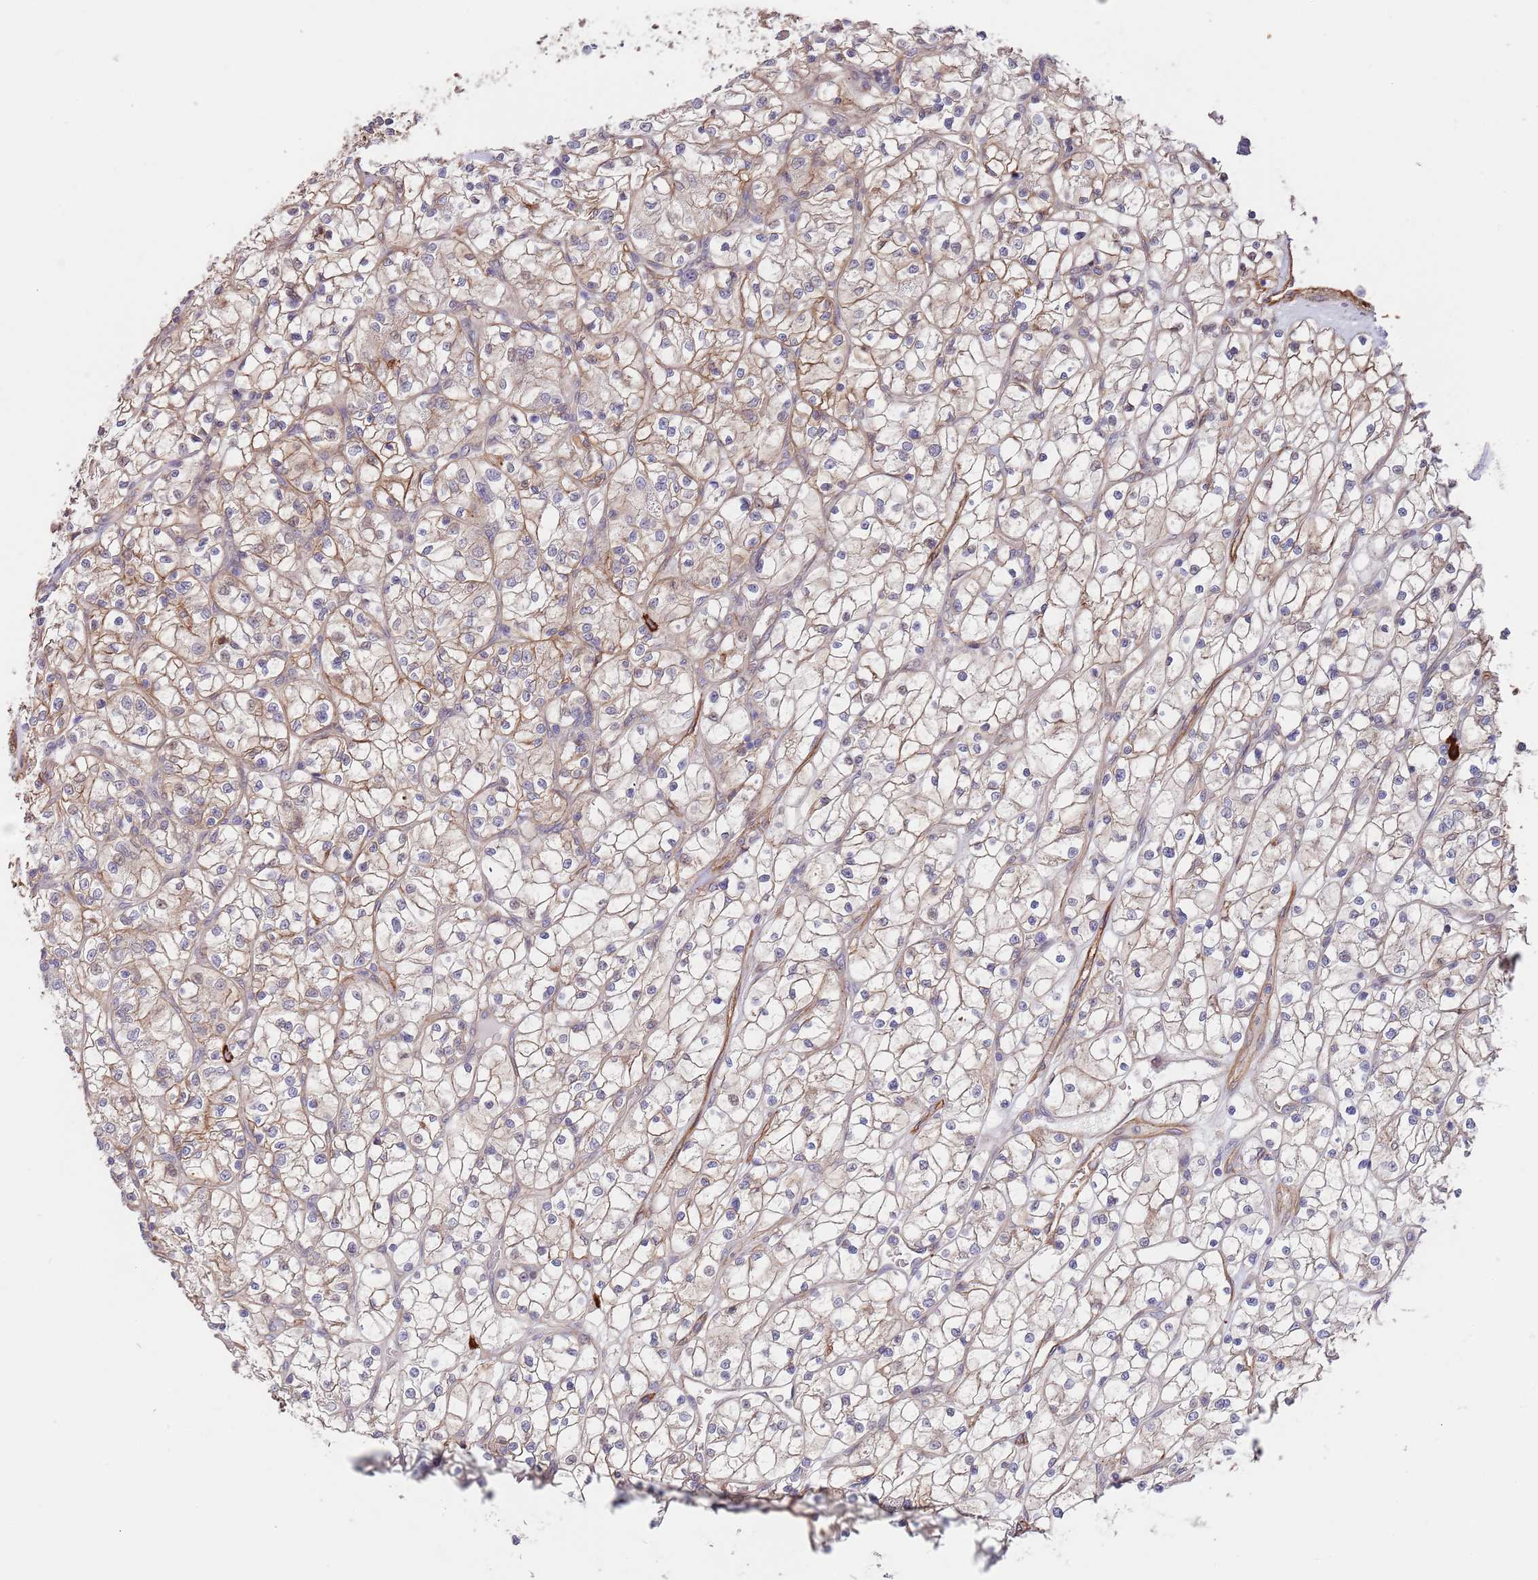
{"staining": {"intensity": "weak", "quantity": ">75%", "location": "cytoplasmic/membranous"}, "tissue": "renal cancer", "cell_type": "Tumor cells", "image_type": "cancer", "snomed": [{"axis": "morphology", "description": "Adenocarcinoma, NOS"}, {"axis": "topography", "description": "Kidney"}], "caption": "The immunohistochemical stain highlights weak cytoplasmic/membranous positivity in tumor cells of renal adenocarcinoma tissue.", "gene": "BPNT1", "patient": {"sex": "female", "age": 64}}